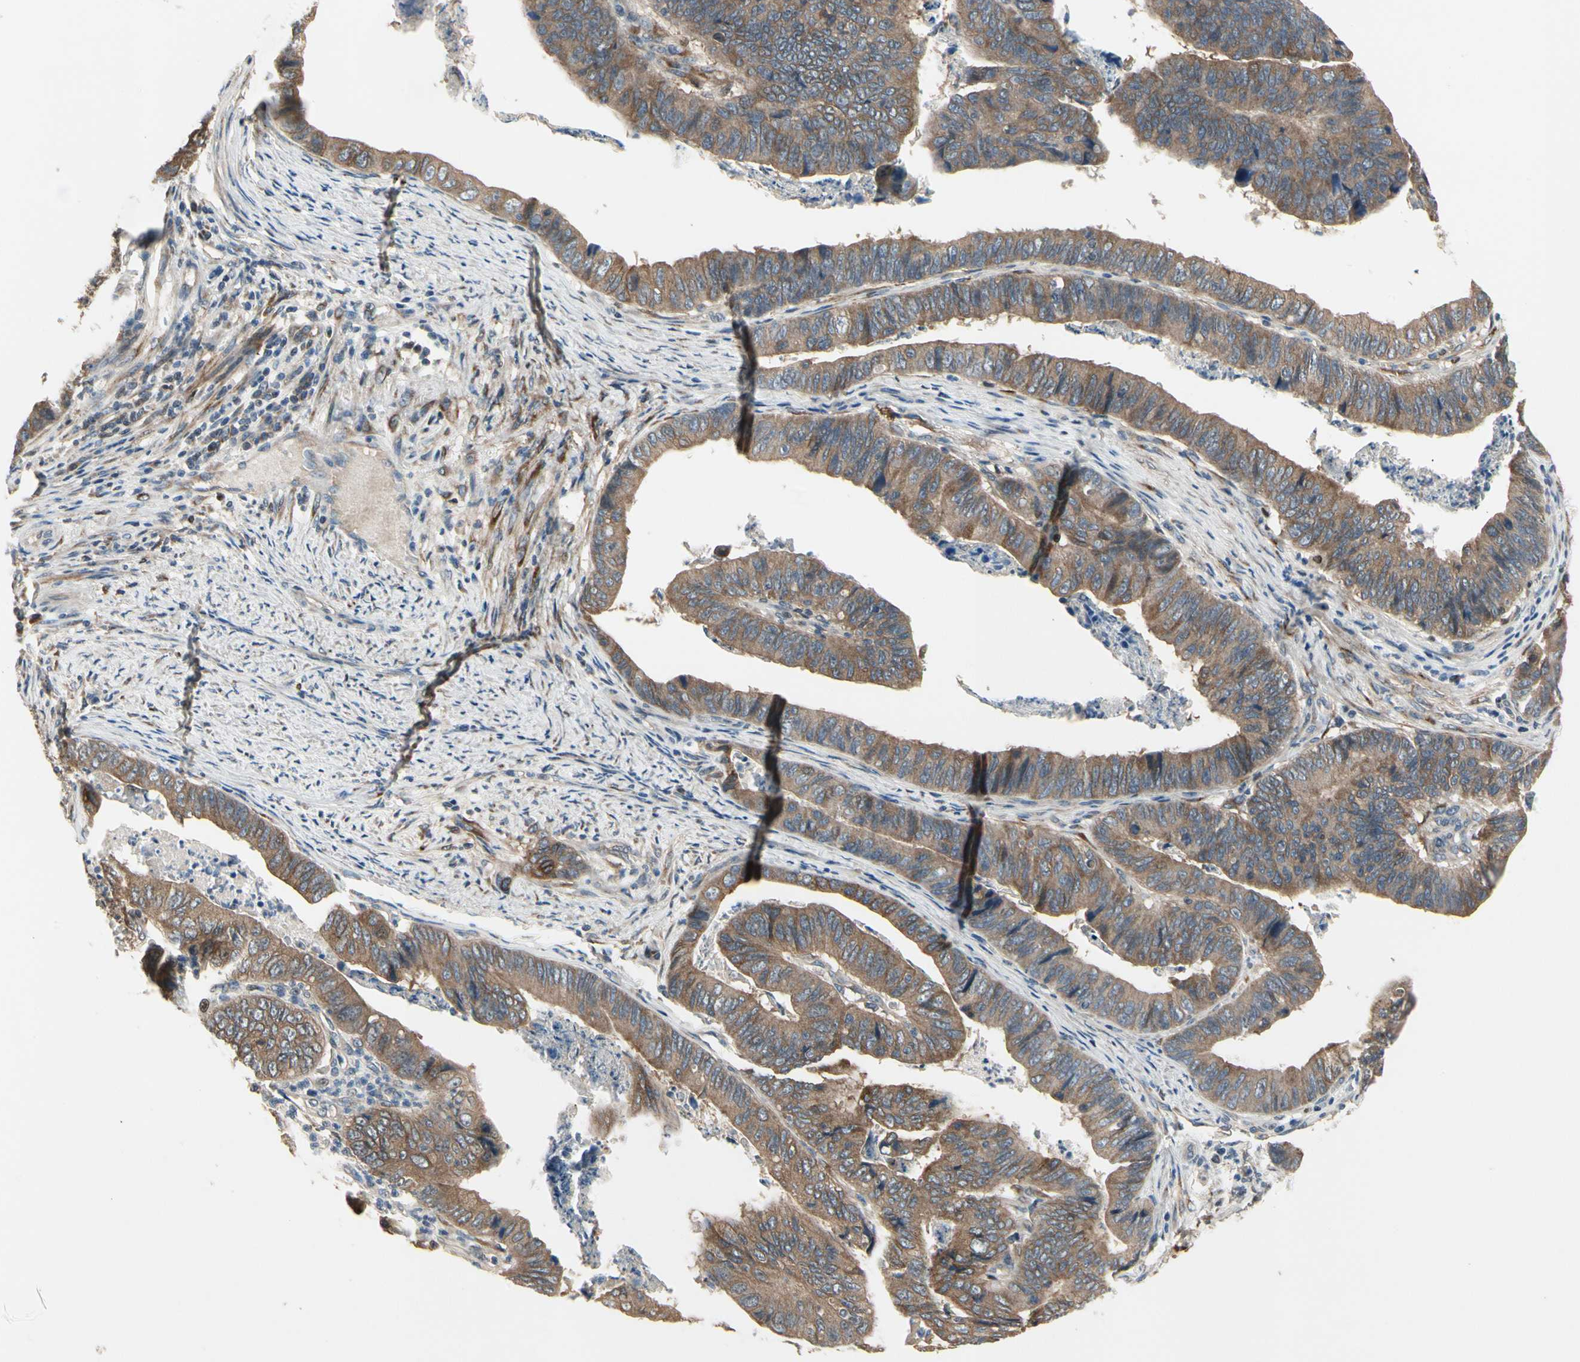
{"staining": {"intensity": "moderate", "quantity": ">75%", "location": "cytoplasmic/membranous"}, "tissue": "stomach cancer", "cell_type": "Tumor cells", "image_type": "cancer", "snomed": [{"axis": "morphology", "description": "Adenocarcinoma, NOS"}, {"axis": "topography", "description": "Stomach, lower"}], "caption": "Stomach cancer stained with immunohistochemistry displays moderate cytoplasmic/membranous positivity in approximately >75% of tumor cells. Immunohistochemistry (ihc) stains the protein of interest in brown and the nuclei are stained blue.", "gene": "CGREF1", "patient": {"sex": "male", "age": 77}}